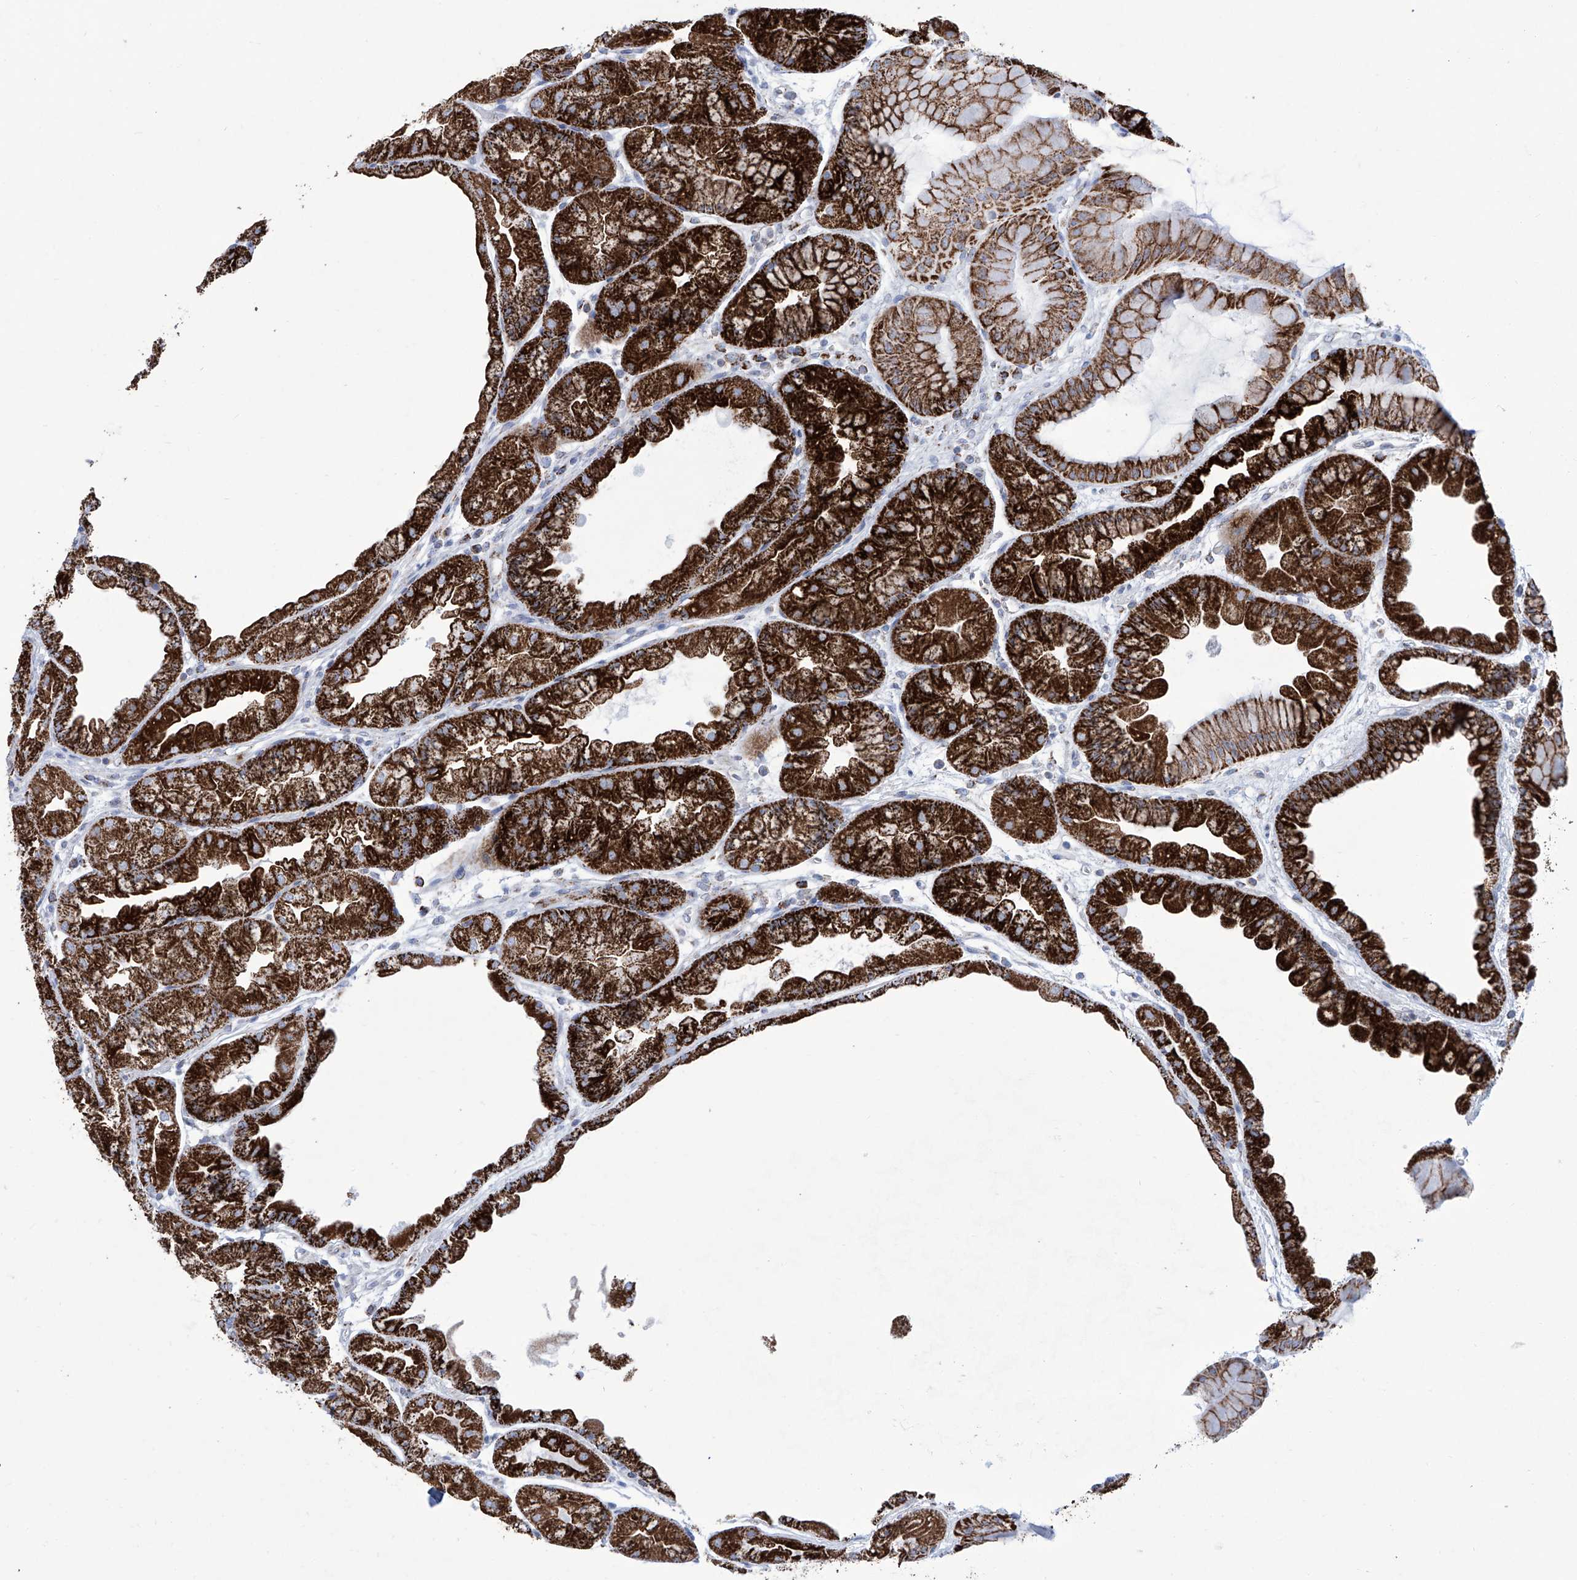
{"staining": {"intensity": "strong", "quantity": ">75%", "location": "cytoplasmic/membranous"}, "tissue": "stomach", "cell_type": "Glandular cells", "image_type": "normal", "snomed": [{"axis": "morphology", "description": "Normal tissue, NOS"}, {"axis": "topography", "description": "Stomach, upper"}], "caption": "IHC photomicrograph of normal stomach: human stomach stained using immunohistochemistry (IHC) exhibits high levels of strong protein expression localized specifically in the cytoplasmic/membranous of glandular cells, appearing as a cytoplasmic/membranous brown color.", "gene": "ALDH6A1", "patient": {"sex": "male", "age": 47}}